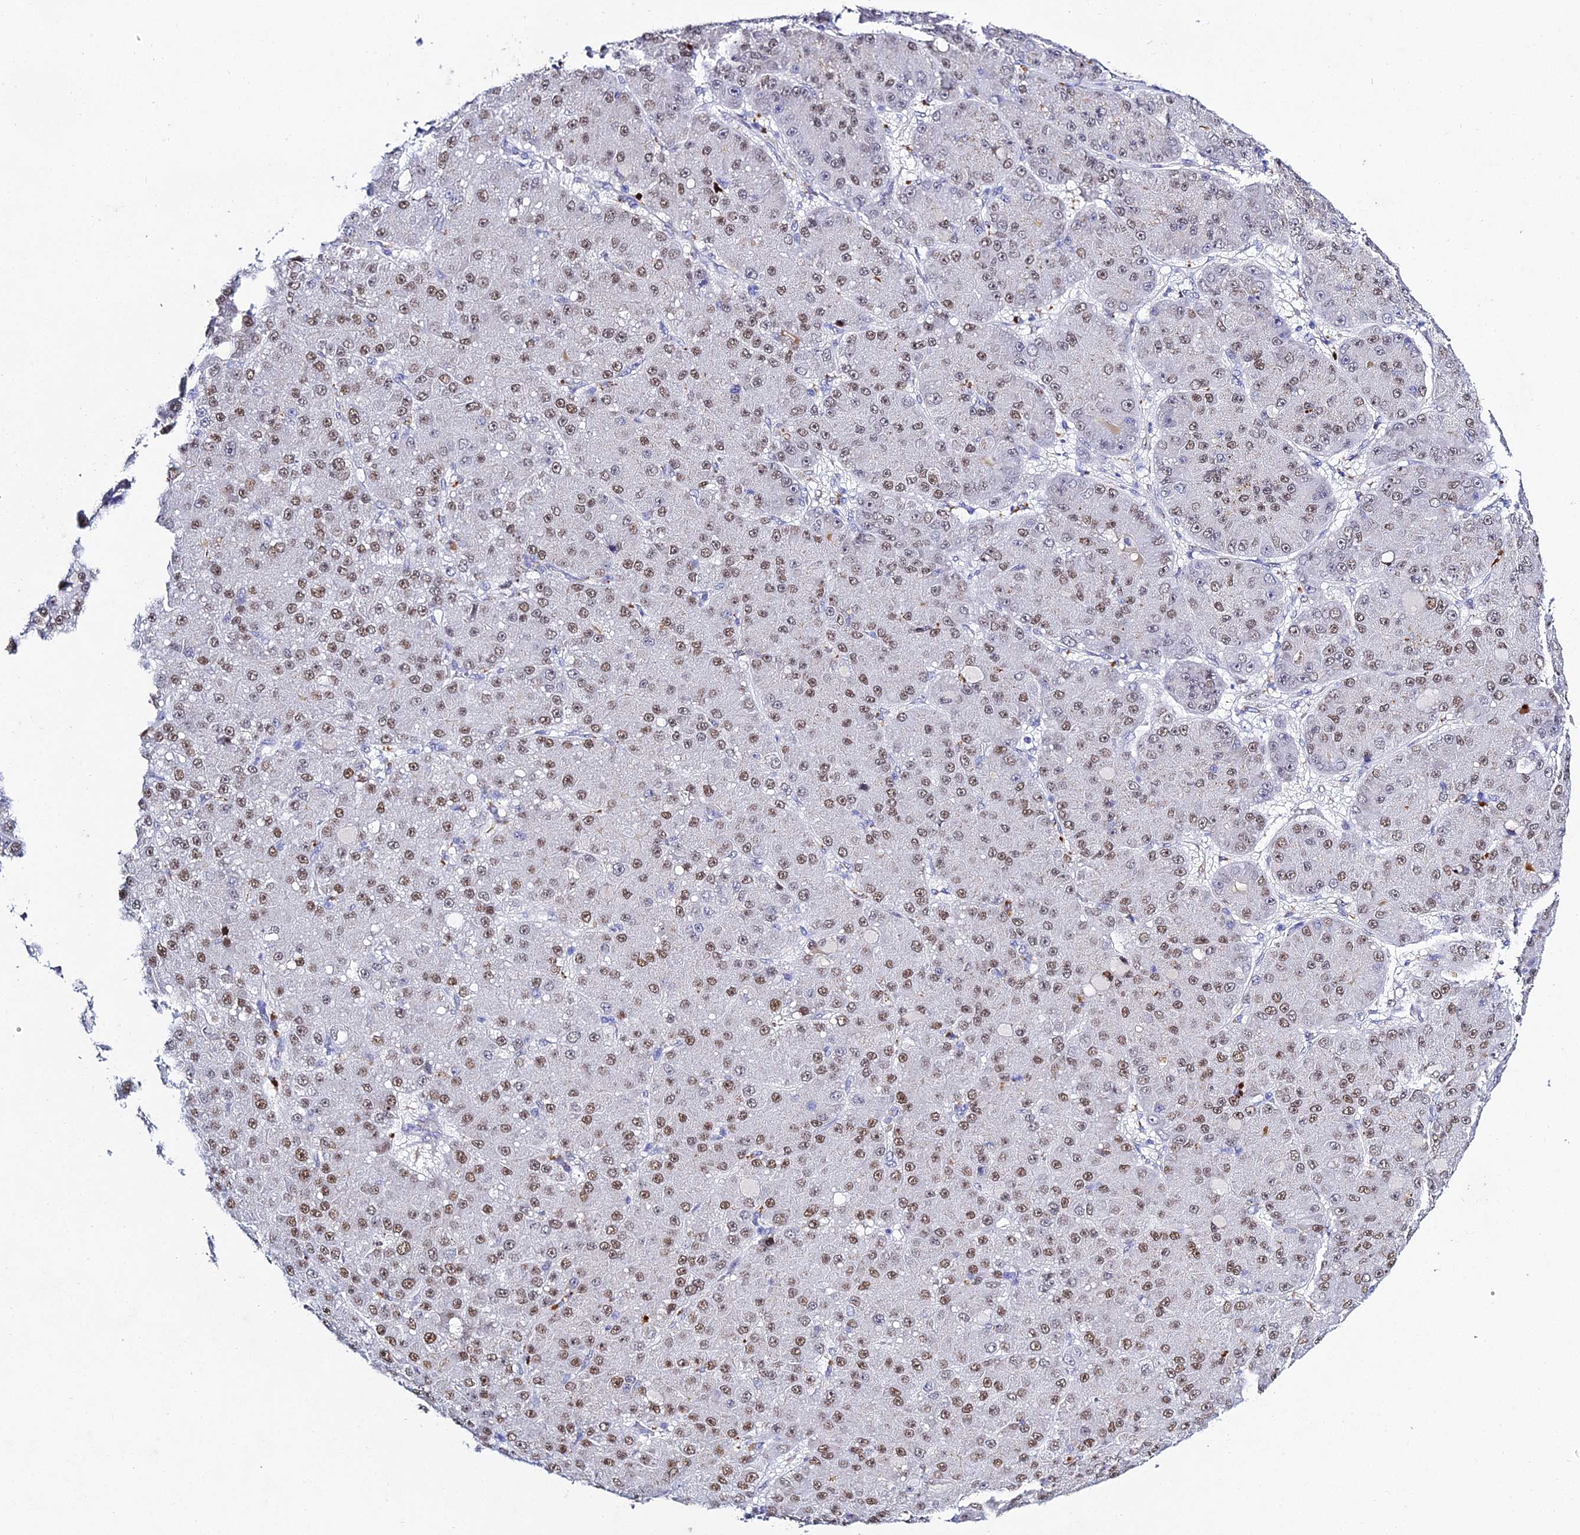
{"staining": {"intensity": "moderate", "quantity": "25%-75%", "location": "nuclear"}, "tissue": "liver cancer", "cell_type": "Tumor cells", "image_type": "cancer", "snomed": [{"axis": "morphology", "description": "Carcinoma, Hepatocellular, NOS"}, {"axis": "topography", "description": "Liver"}], "caption": "Protein expression by immunohistochemistry (IHC) reveals moderate nuclear expression in about 25%-75% of tumor cells in hepatocellular carcinoma (liver).", "gene": "POFUT2", "patient": {"sex": "male", "age": 67}}